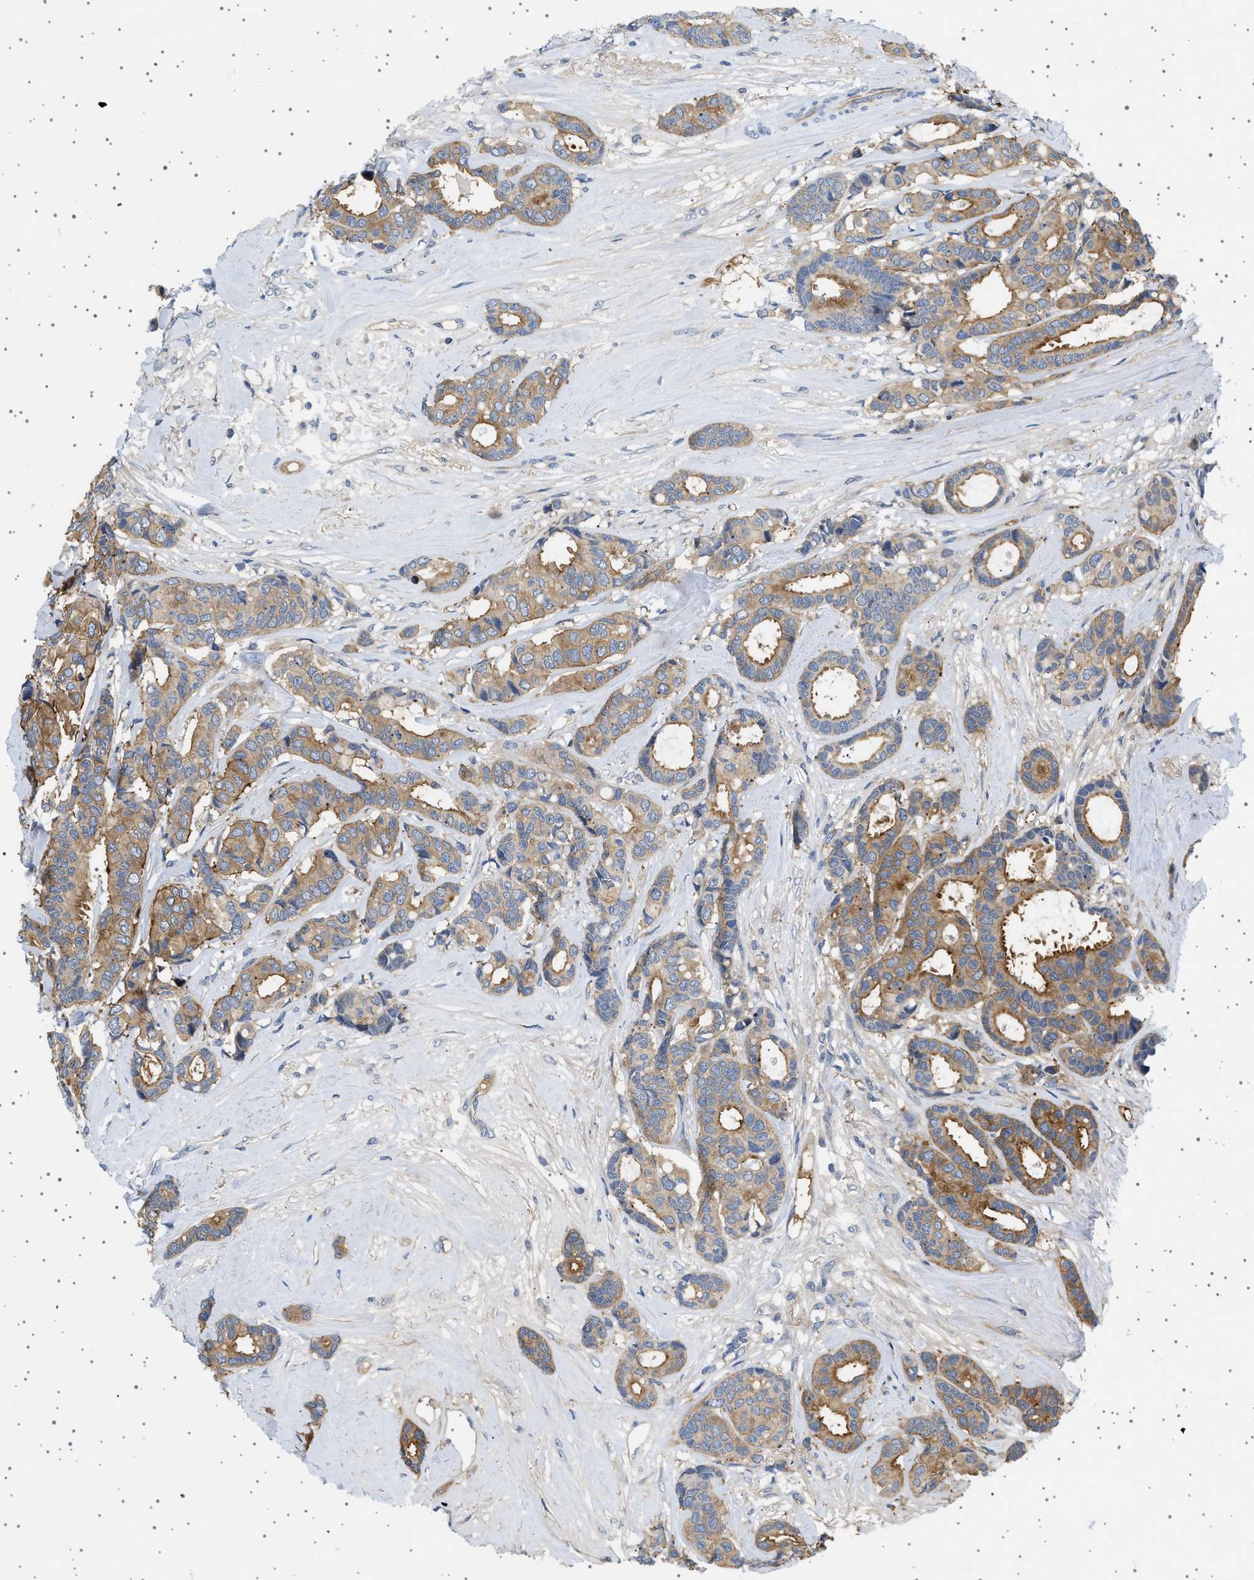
{"staining": {"intensity": "moderate", "quantity": ">75%", "location": "cytoplasmic/membranous"}, "tissue": "breast cancer", "cell_type": "Tumor cells", "image_type": "cancer", "snomed": [{"axis": "morphology", "description": "Duct carcinoma"}, {"axis": "topography", "description": "Breast"}], "caption": "A micrograph showing moderate cytoplasmic/membranous staining in approximately >75% of tumor cells in breast cancer (intraductal carcinoma), as visualized by brown immunohistochemical staining.", "gene": "PLPP6", "patient": {"sex": "female", "age": 87}}